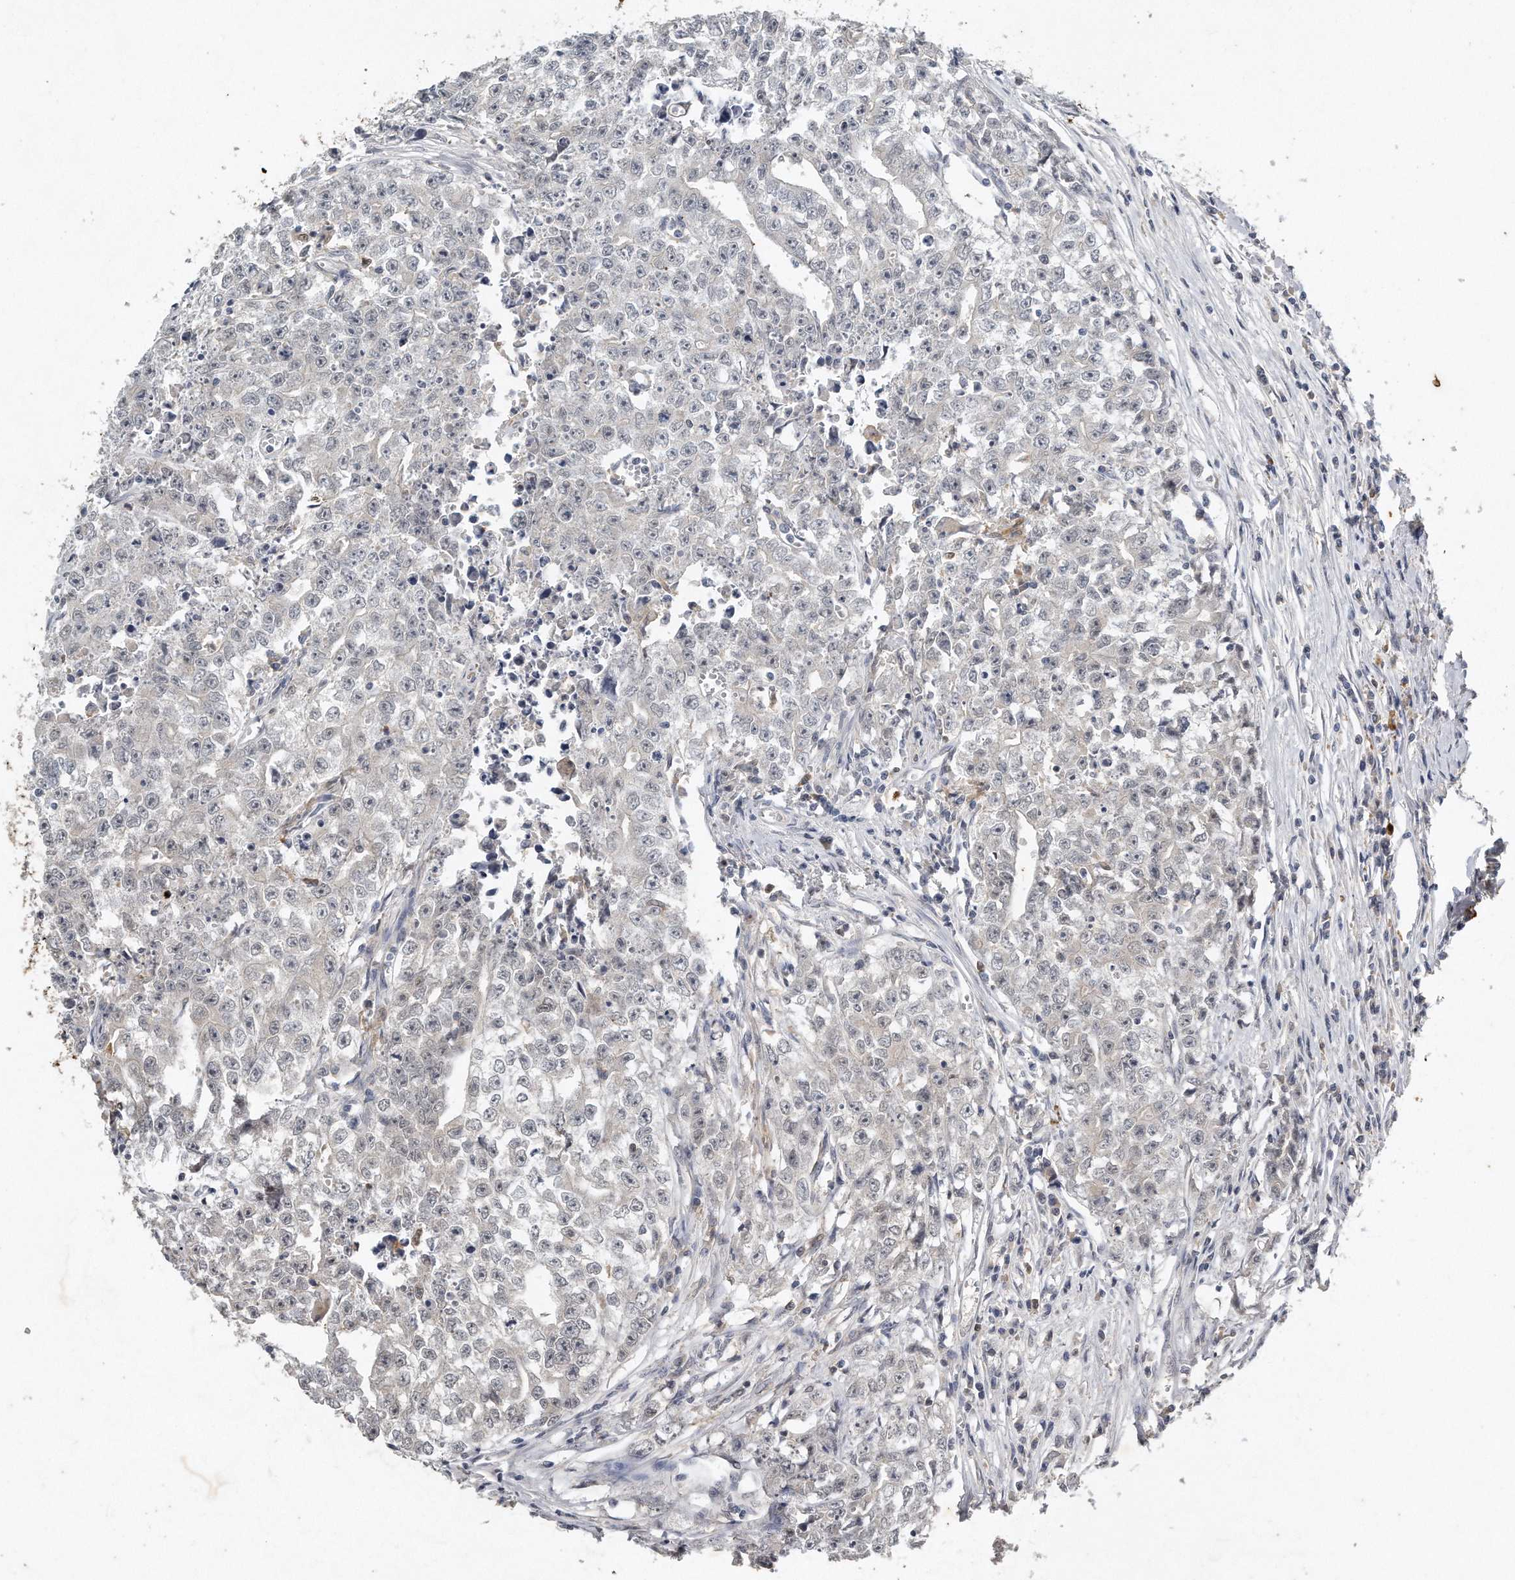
{"staining": {"intensity": "negative", "quantity": "none", "location": "none"}, "tissue": "testis cancer", "cell_type": "Tumor cells", "image_type": "cancer", "snomed": [{"axis": "morphology", "description": "Seminoma, NOS"}, {"axis": "morphology", "description": "Carcinoma, Embryonal, NOS"}, {"axis": "topography", "description": "Testis"}], "caption": "Immunohistochemistry (IHC) photomicrograph of human seminoma (testis) stained for a protein (brown), which reveals no positivity in tumor cells. (Immunohistochemistry, brightfield microscopy, high magnification).", "gene": "CAMK1", "patient": {"sex": "male", "age": 43}}